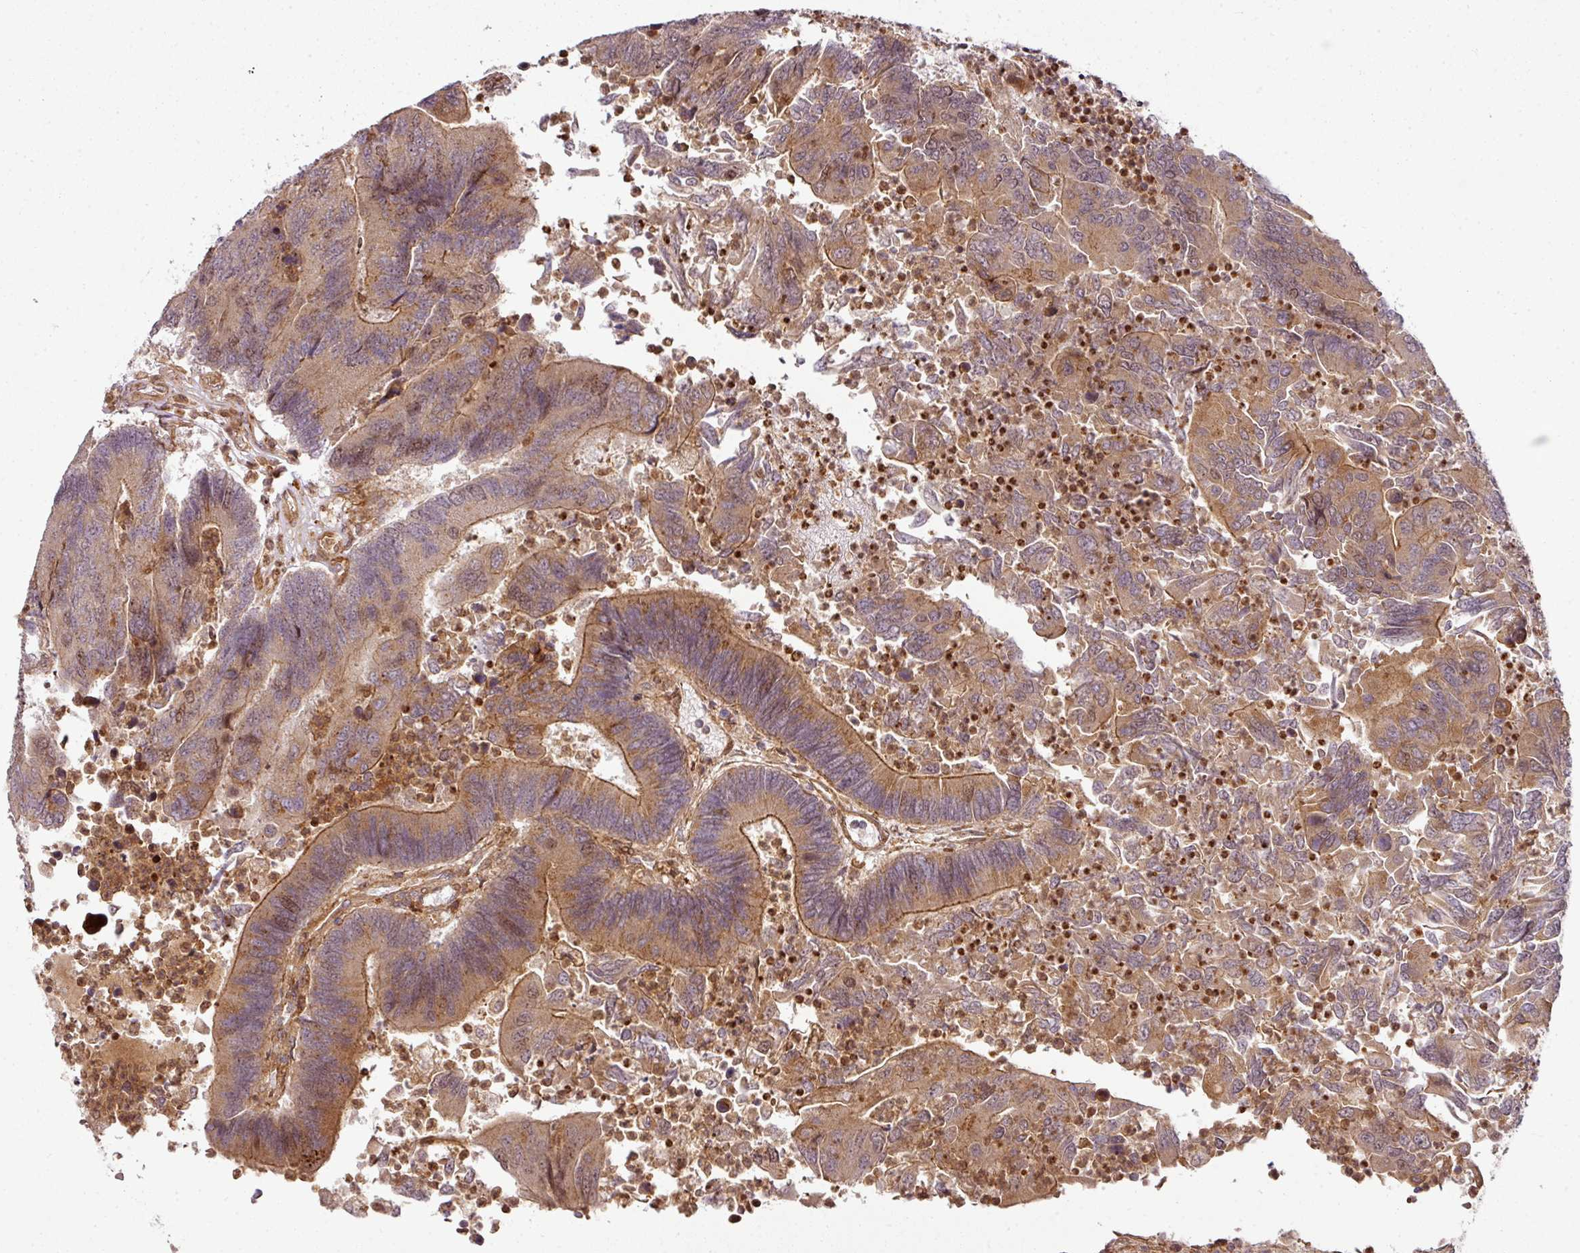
{"staining": {"intensity": "moderate", "quantity": ">75%", "location": "cytoplasmic/membranous,nuclear"}, "tissue": "colorectal cancer", "cell_type": "Tumor cells", "image_type": "cancer", "snomed": [{"axis": "morphology", "description": "Adenocarcinoma, NOS"}, {"axis": "topography", "description": "Colon"}], "caption": "The immunohistochemical stain highlights moderate cytoplasmic/membranous and nuclear positivity in tumor cells of adenocarcinoma (colorectal) tissue. The staining was performed using DAB to visualize the protein expression in brown, while the nuclei were stained in blue with hematoxylin (Magnification: 20x).", "gene": "ATAT1", "patient": {"sex": "female", "age": 67}}